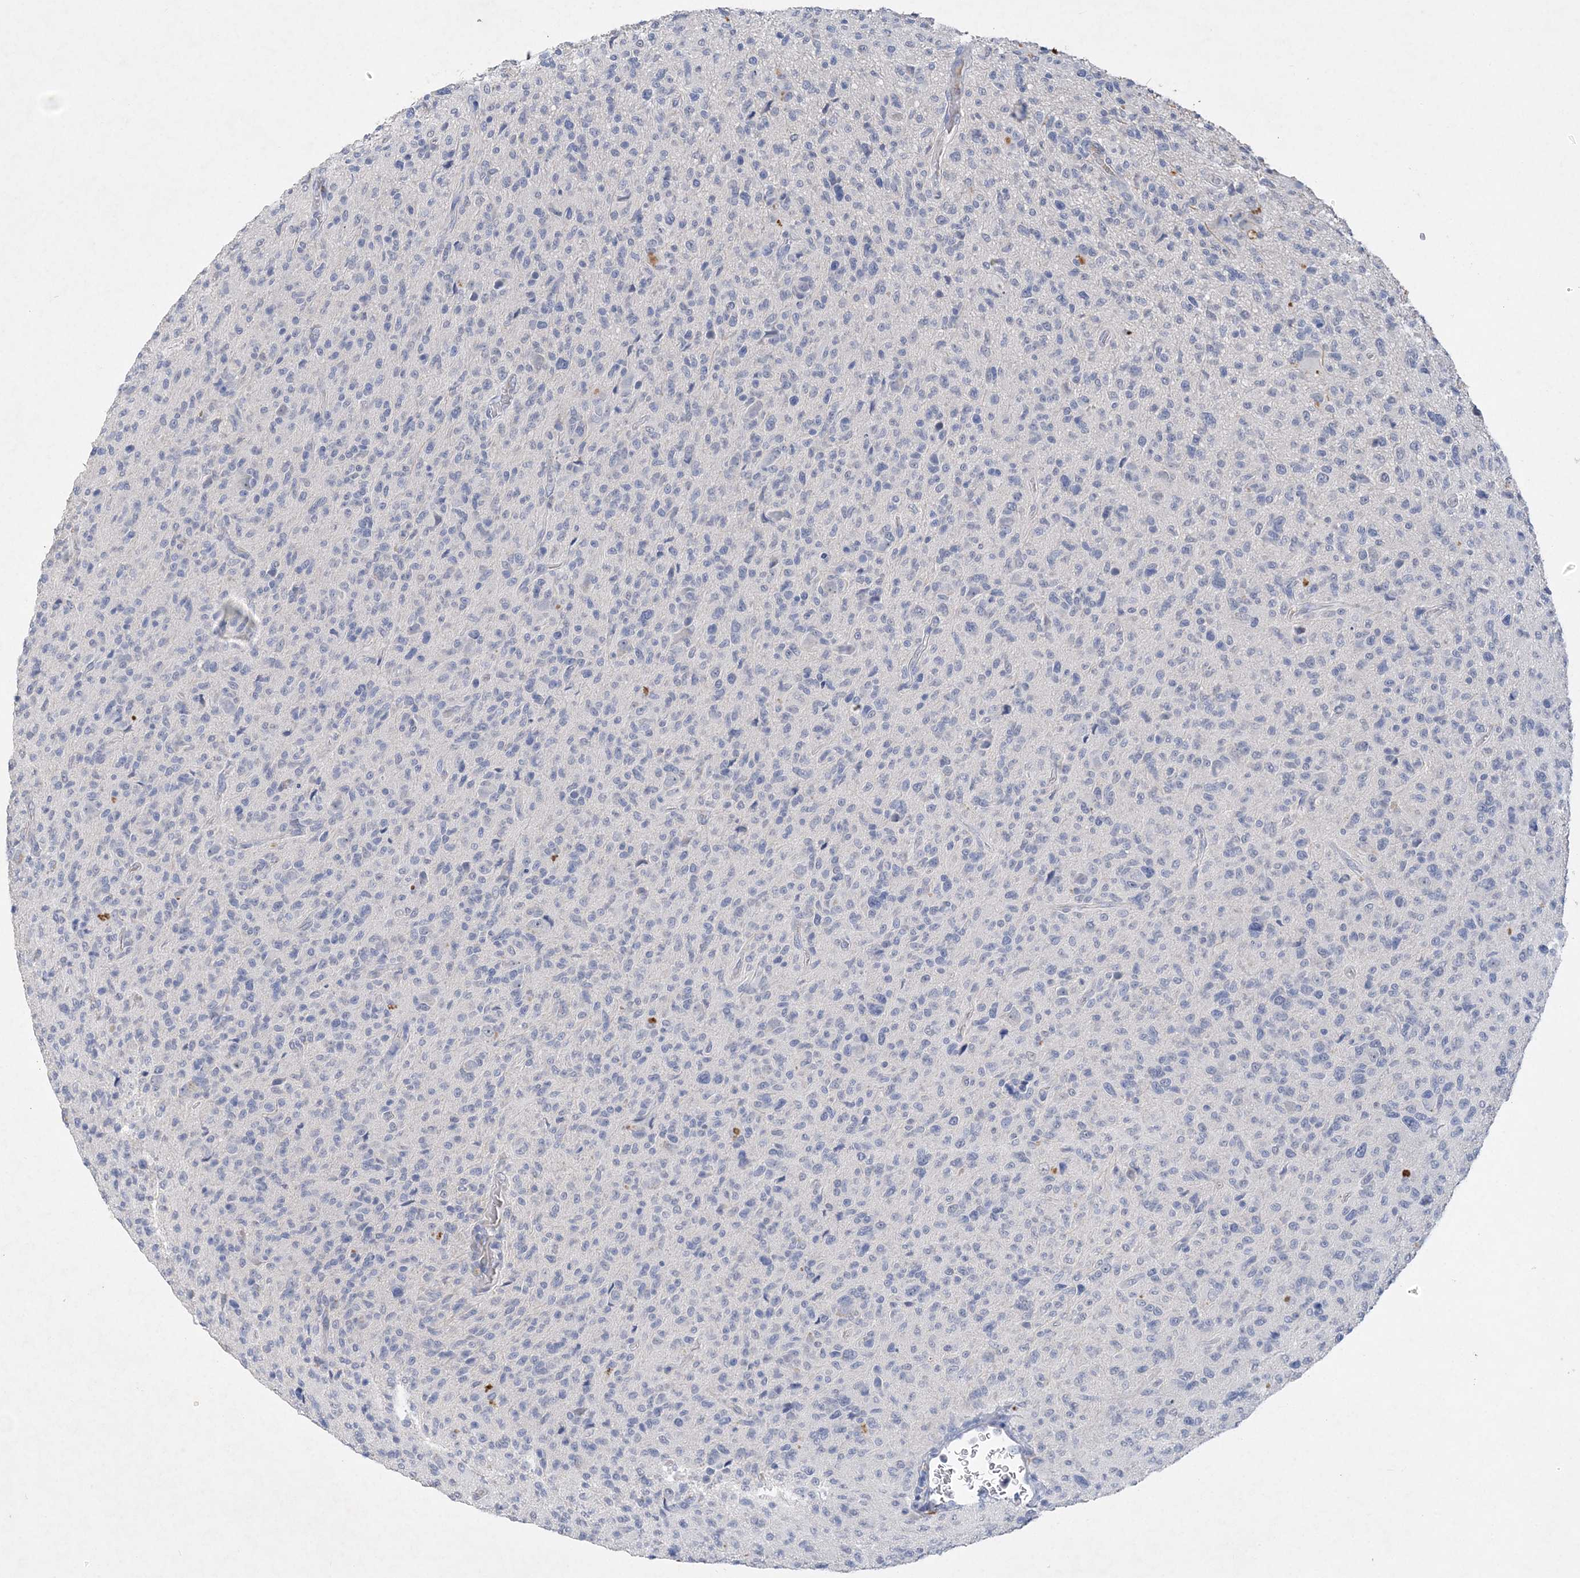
{"staining": {"intensity": "negative", "quantity": "none", "location": "none"}, "tissue": "glioma", "cell_type": "Tumor cells", "image_type": "cancer", "snomed": [{"axis": "morphology", "description": "Glioma, malignant, High grade"}, {"axis": "topography", "description": "Brain"}], "caption": "Immunohistochemistry (IHC) micrograph of glioma stained for a protein (brown), which demonstrates no positivity in tumor cells.", "gene": "C11orf58", "patient": {"sex": "female", "age": 57}}